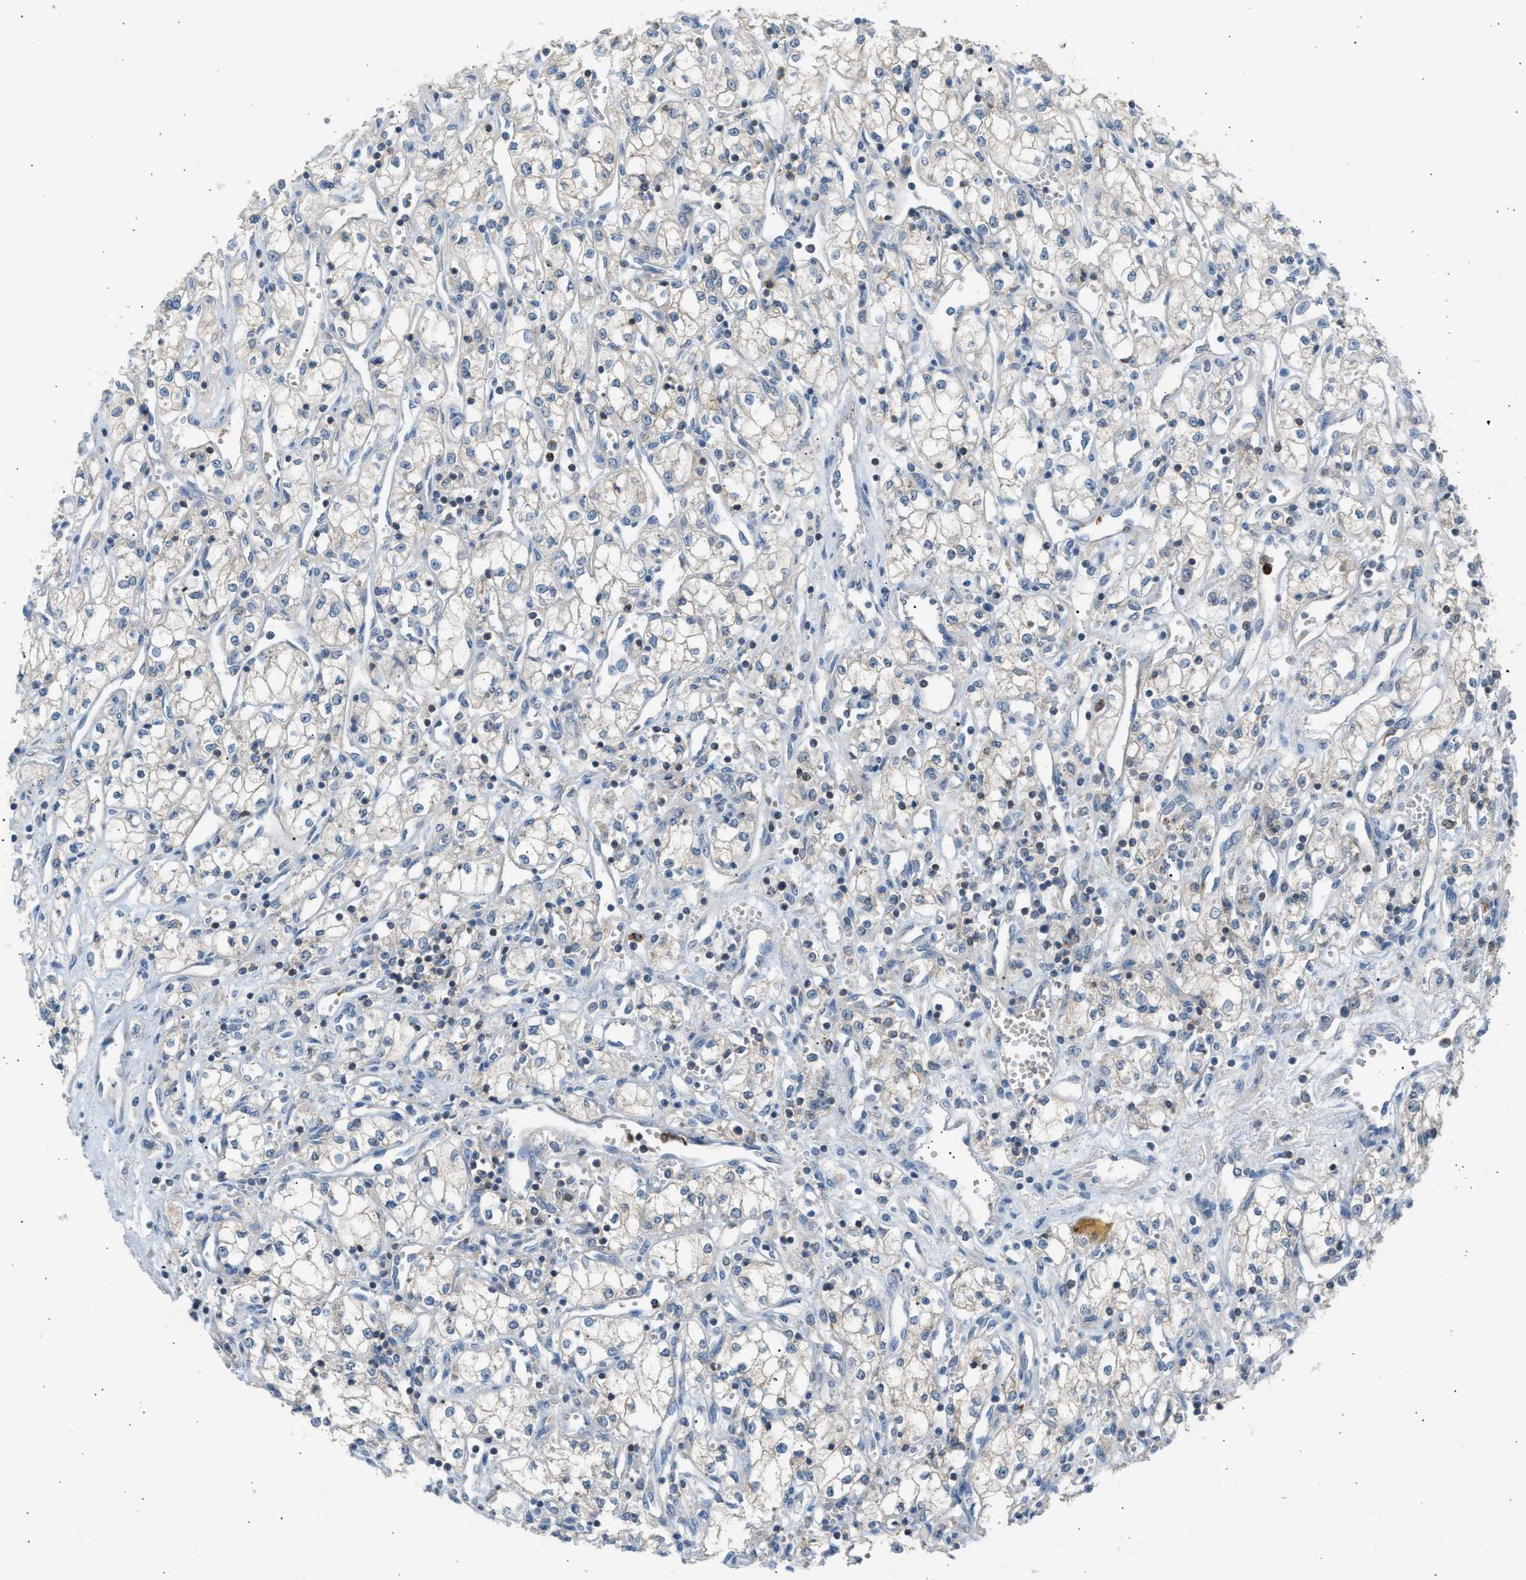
{"staining": {"intensity": "weak", "quantity": "25%-75%", "location": "cytoplasmic/membranous"}, "tissue": "renal cancer", "cell_type": "Tumor cells", "image_type": "cancer", "snomed": [{"axis": "morphology", "description": "Adenocarcinoma, NOS"}, {"axis": "topography", "description": "Kidney"}], "caption": "Human renal cancer (adenocarcinoma) stained for a protein (brown) reveals weak cytoplasmic/membranous positive positivity in about 25%-75% of tumor cells.", "gene": "TRIM50", "patient": {"sex": "male", "age": 59}}